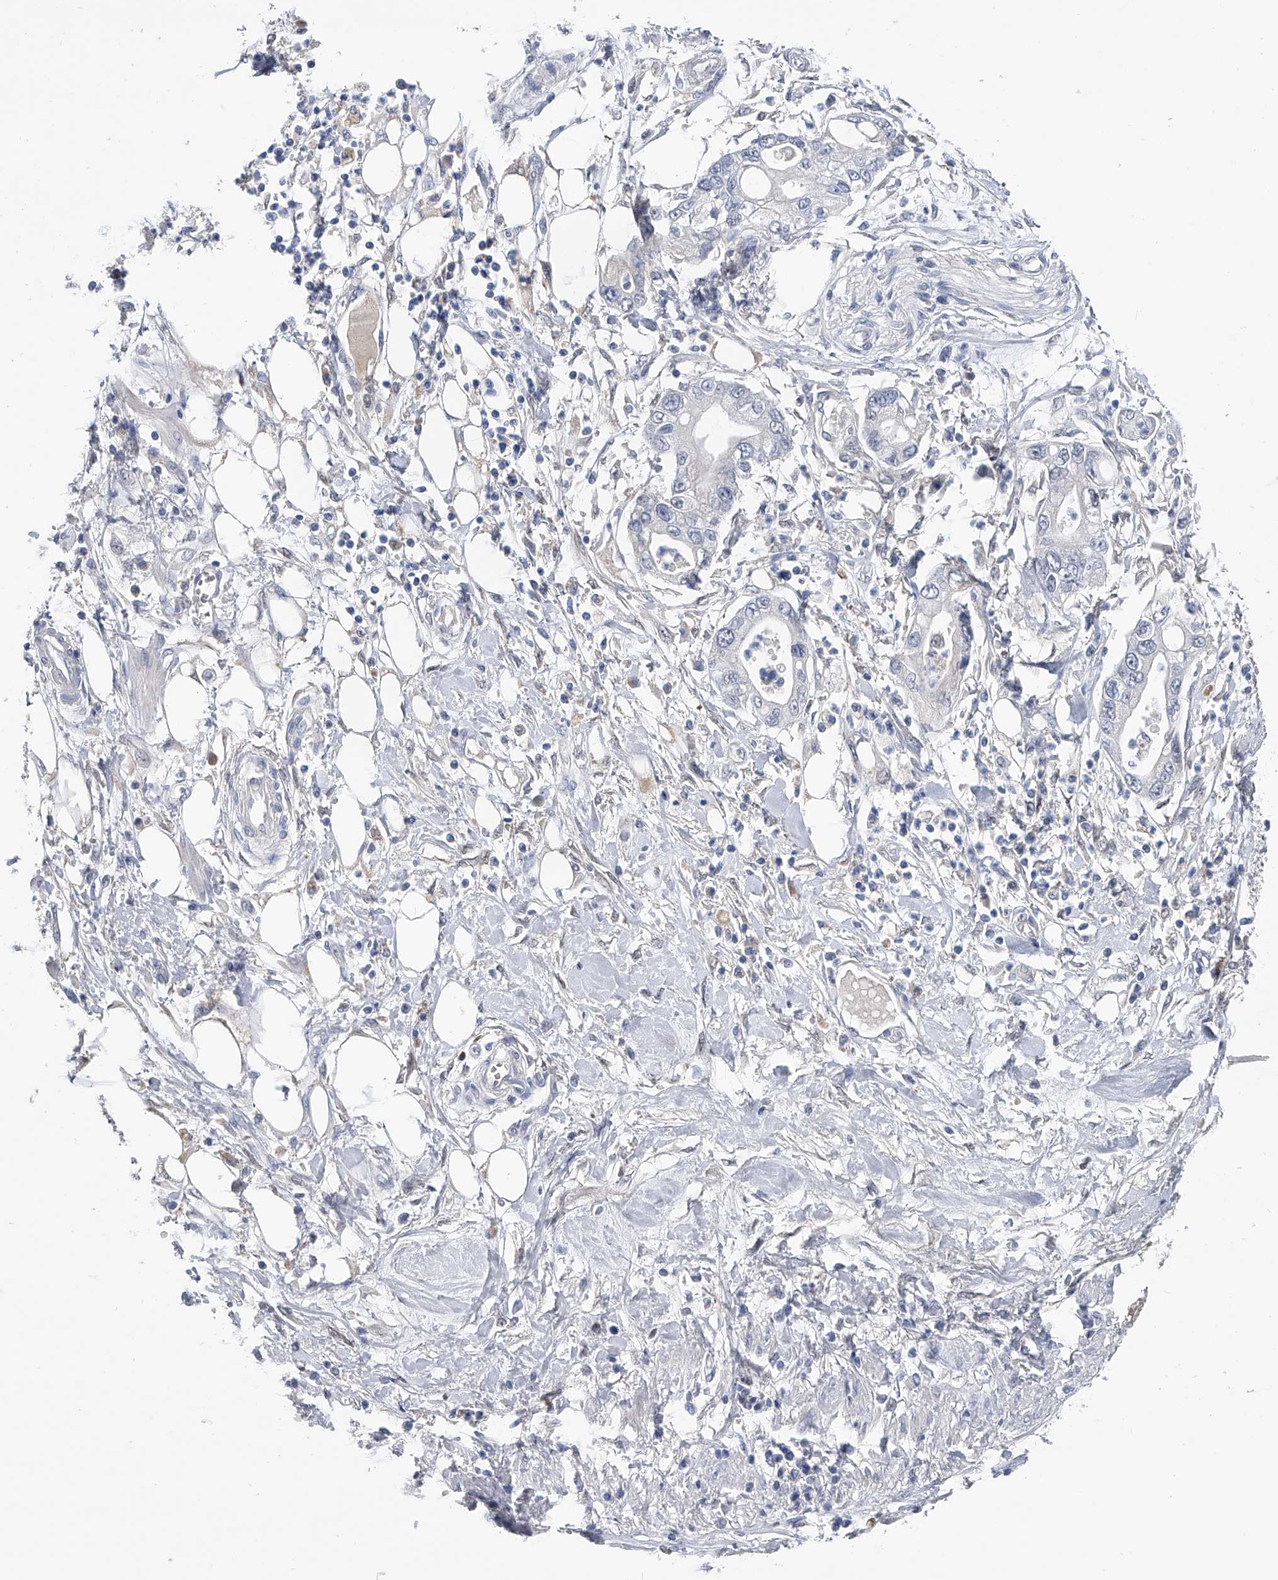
{"staining": {"intensity": "negative", "quantity": "none", "location": "none"}, "tissue": "pancreatic cancer", "cell_type": "Tumor cells", "image_type": "cancer", "snomed": [{"axis": "morphology", "description": "Adenocarcinoma, NOS"}, {"axis": "topography", "description": "Pancreas"}], "caption": "A histopathology image of human pancreatic adenocarcinoma is negative for staining in tumor cells.", "gene": "PGM3", "patient": {"sex": "male", "age": 68}}